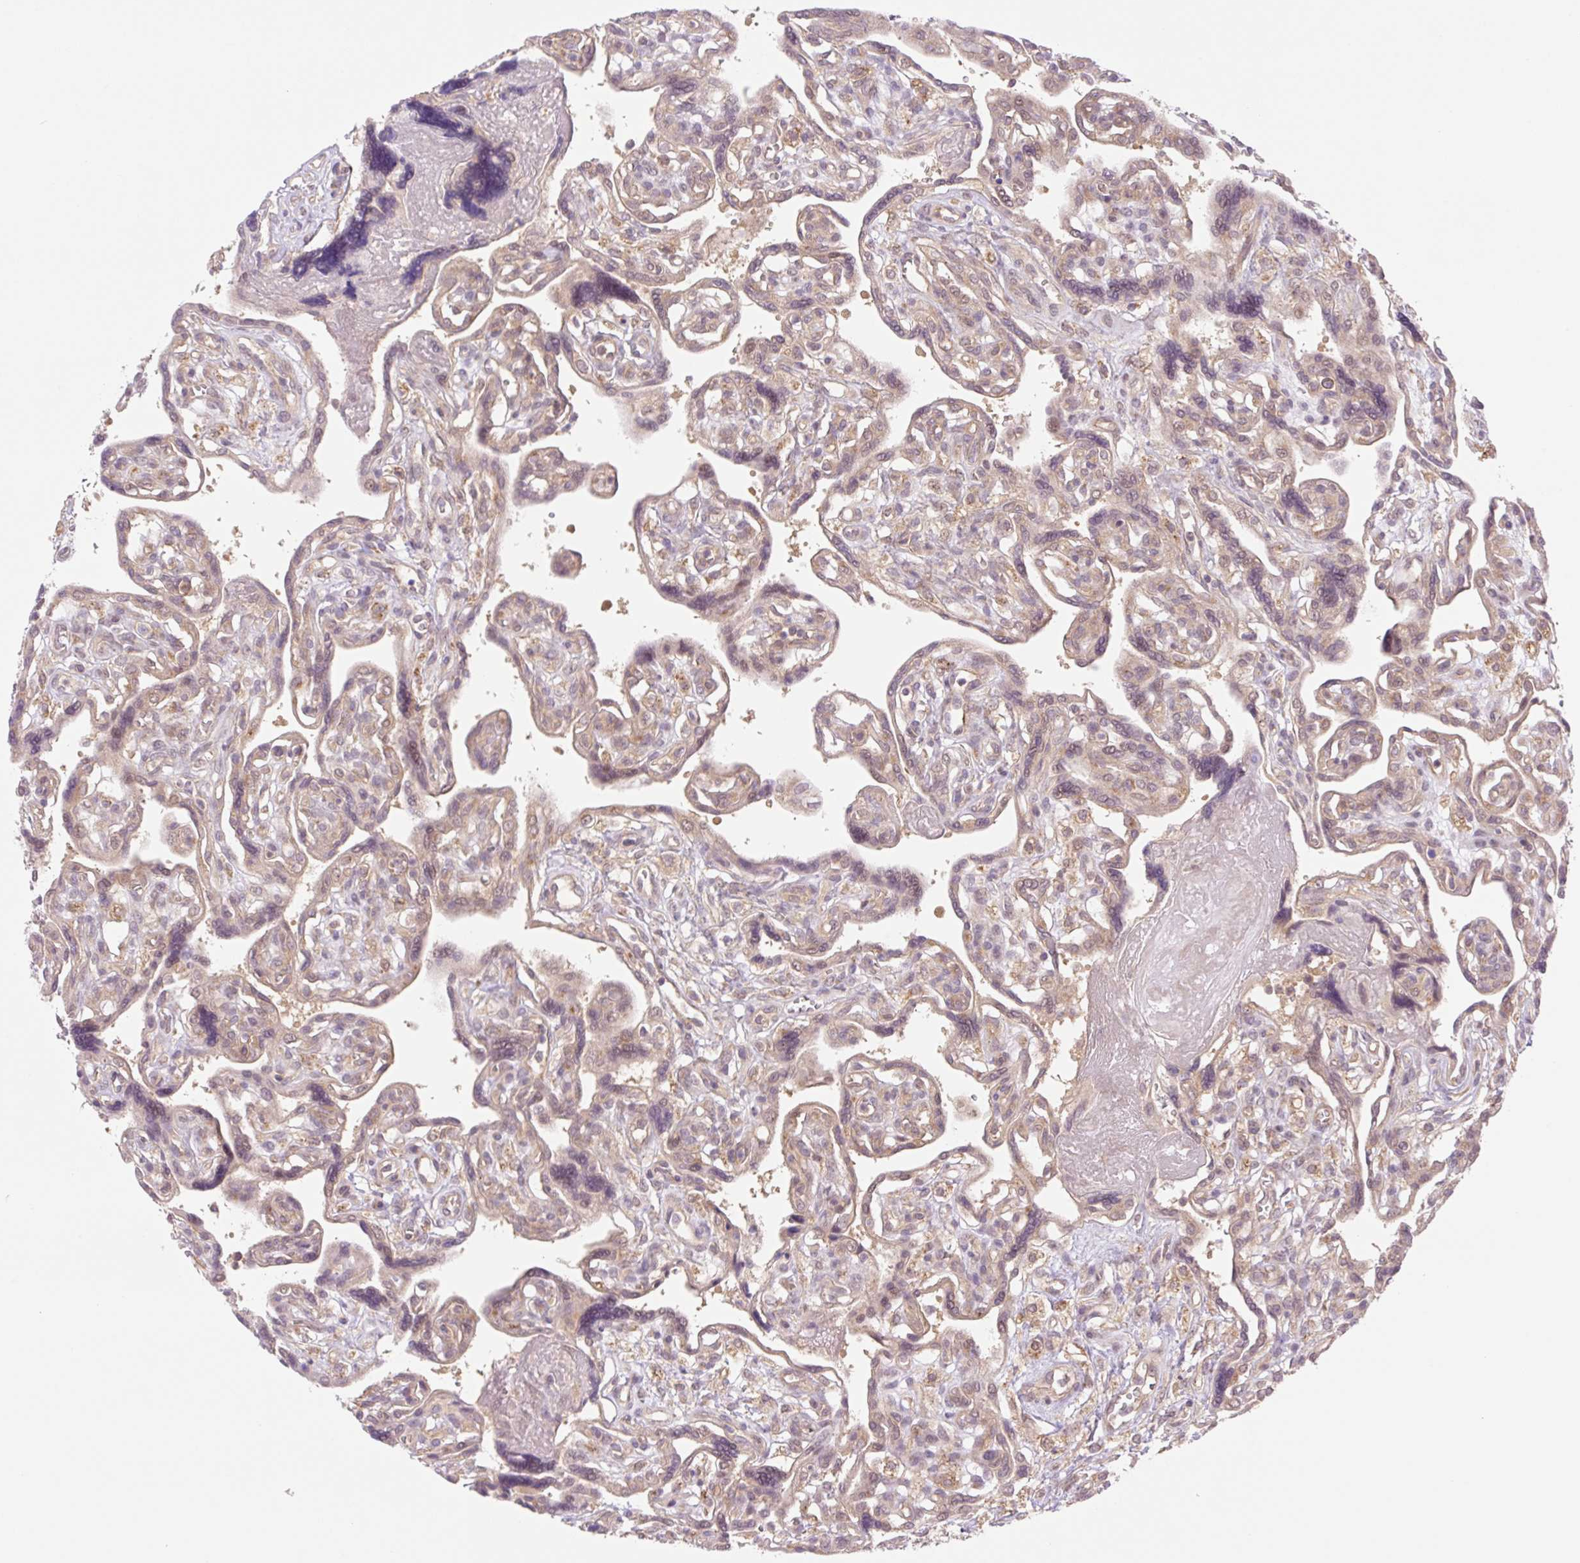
{"staining": {"intensity": "moderate", "quantity": "25%-75%", "location": "nuclear"}, "tissue": "placenta", "cell_type": "Decidual cells", "image_type": "normal", "snomed": [{"axis": "morphology", "description": "Normal tissue, NOS"}, {"axis": "topography", "description": "Placenta"}], "caption": "Decidual cells reveal medium levels of moderate nuclear positivity in approximately 25%-75% of cells in unremarkable human placenta. Immunohistochemistry stains the protein of interest in brown and the nuclei are stained blue.", "gene": "VPS25", "patient": {"sex": "female", "age": 39}}